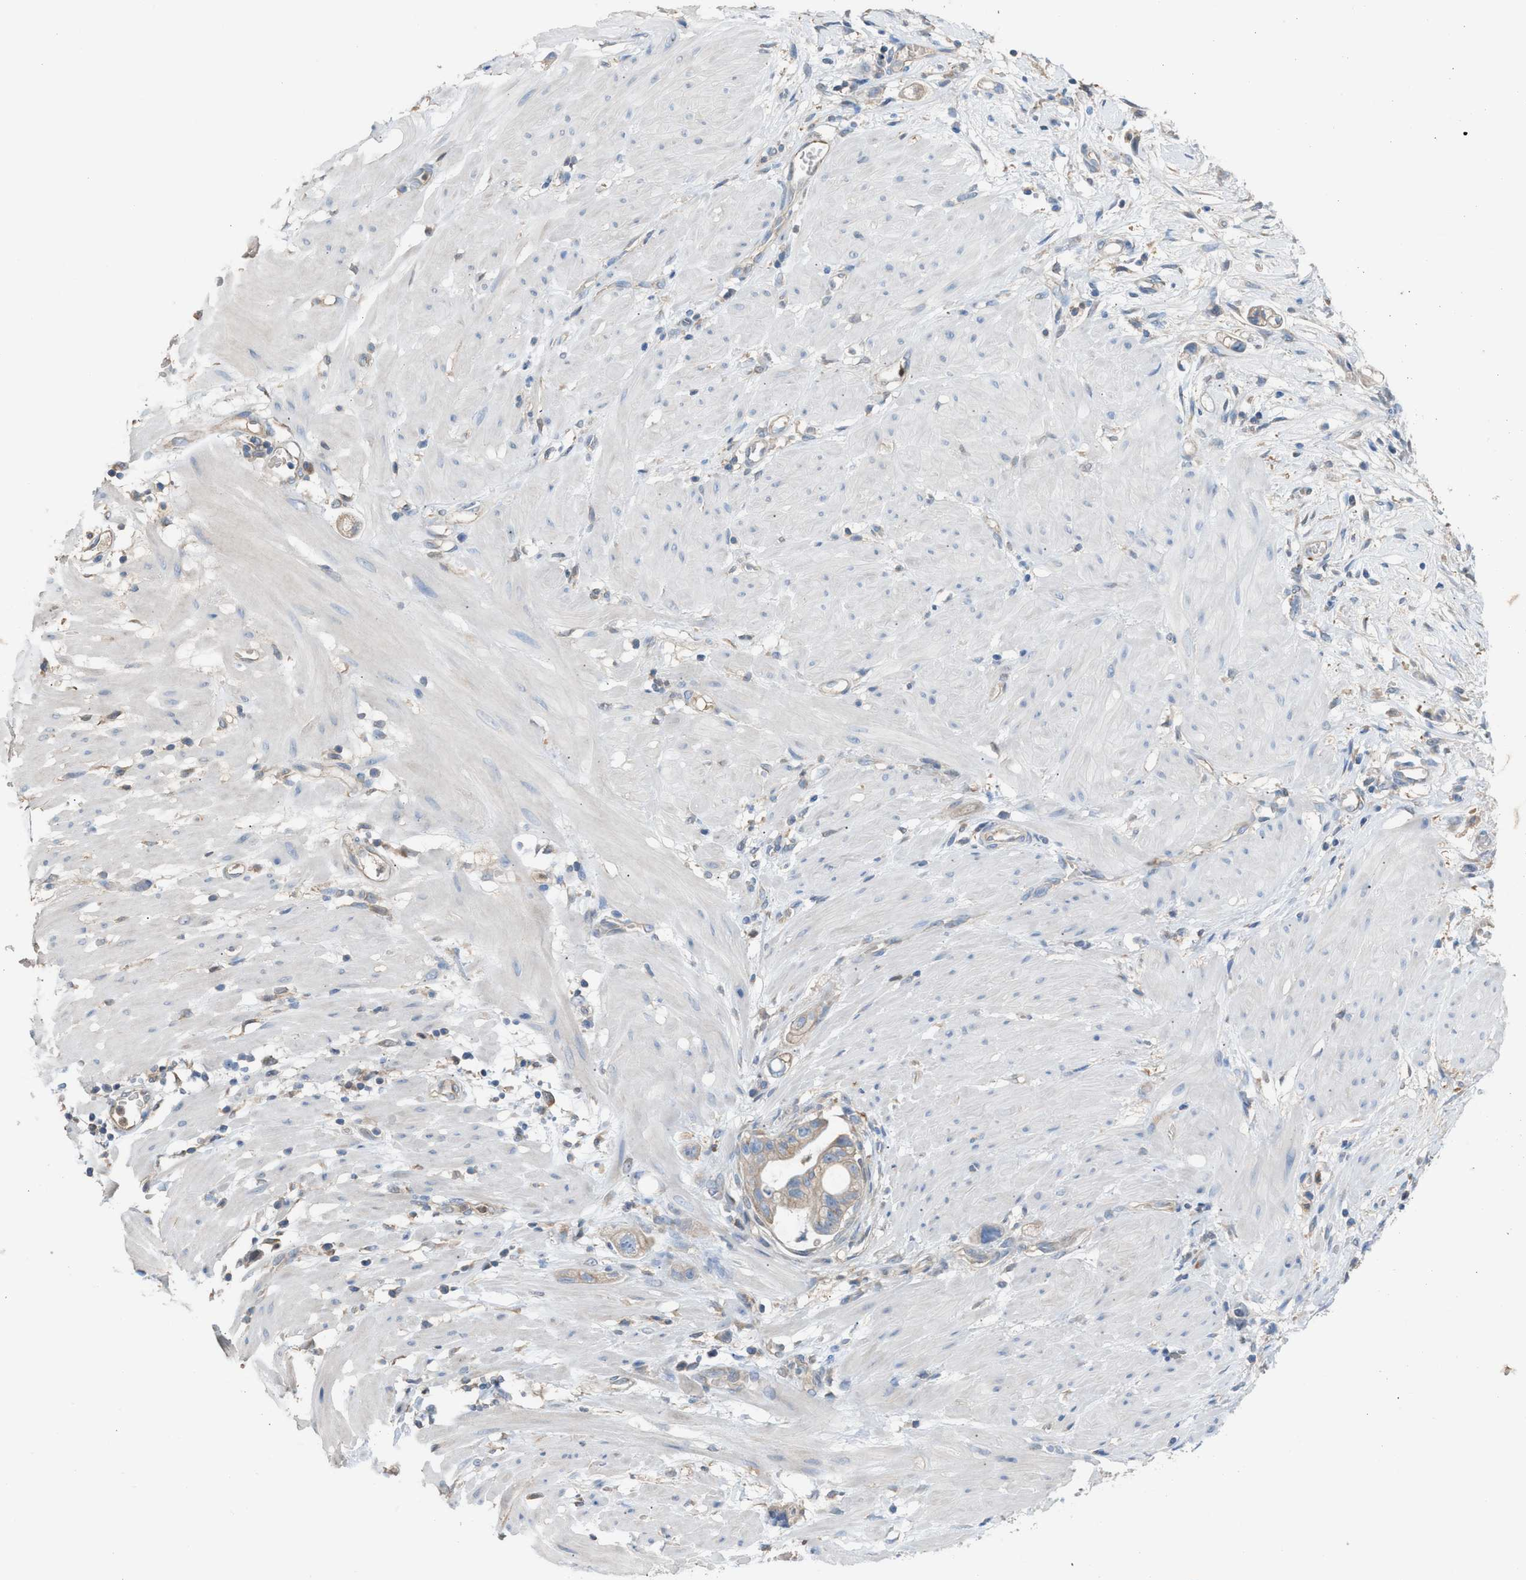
{"staining": {"intensity": "weak", "quantity": "25%-75%", "location": "cytoplasmic/membranous"}, "tissue": "stomach cancer", "cell_type": "Tumor cells", "image_type": "cancer", "snomed": [{"axis": "morphology", "description": "Adenocarcinoma, NOS"}, {"axis": "topography", "description": "Stomach"}, {"axis": "topography", "description": "Stomach, lower"}], "caption": "A photomicrograph of adenocarcinoma (stomach) stained for a protein exhibits weak cytoplasmic/membranous brown staining in tumor cells.", "gene": "NQO2", "patient": {"sex": "female", "age": 48}}